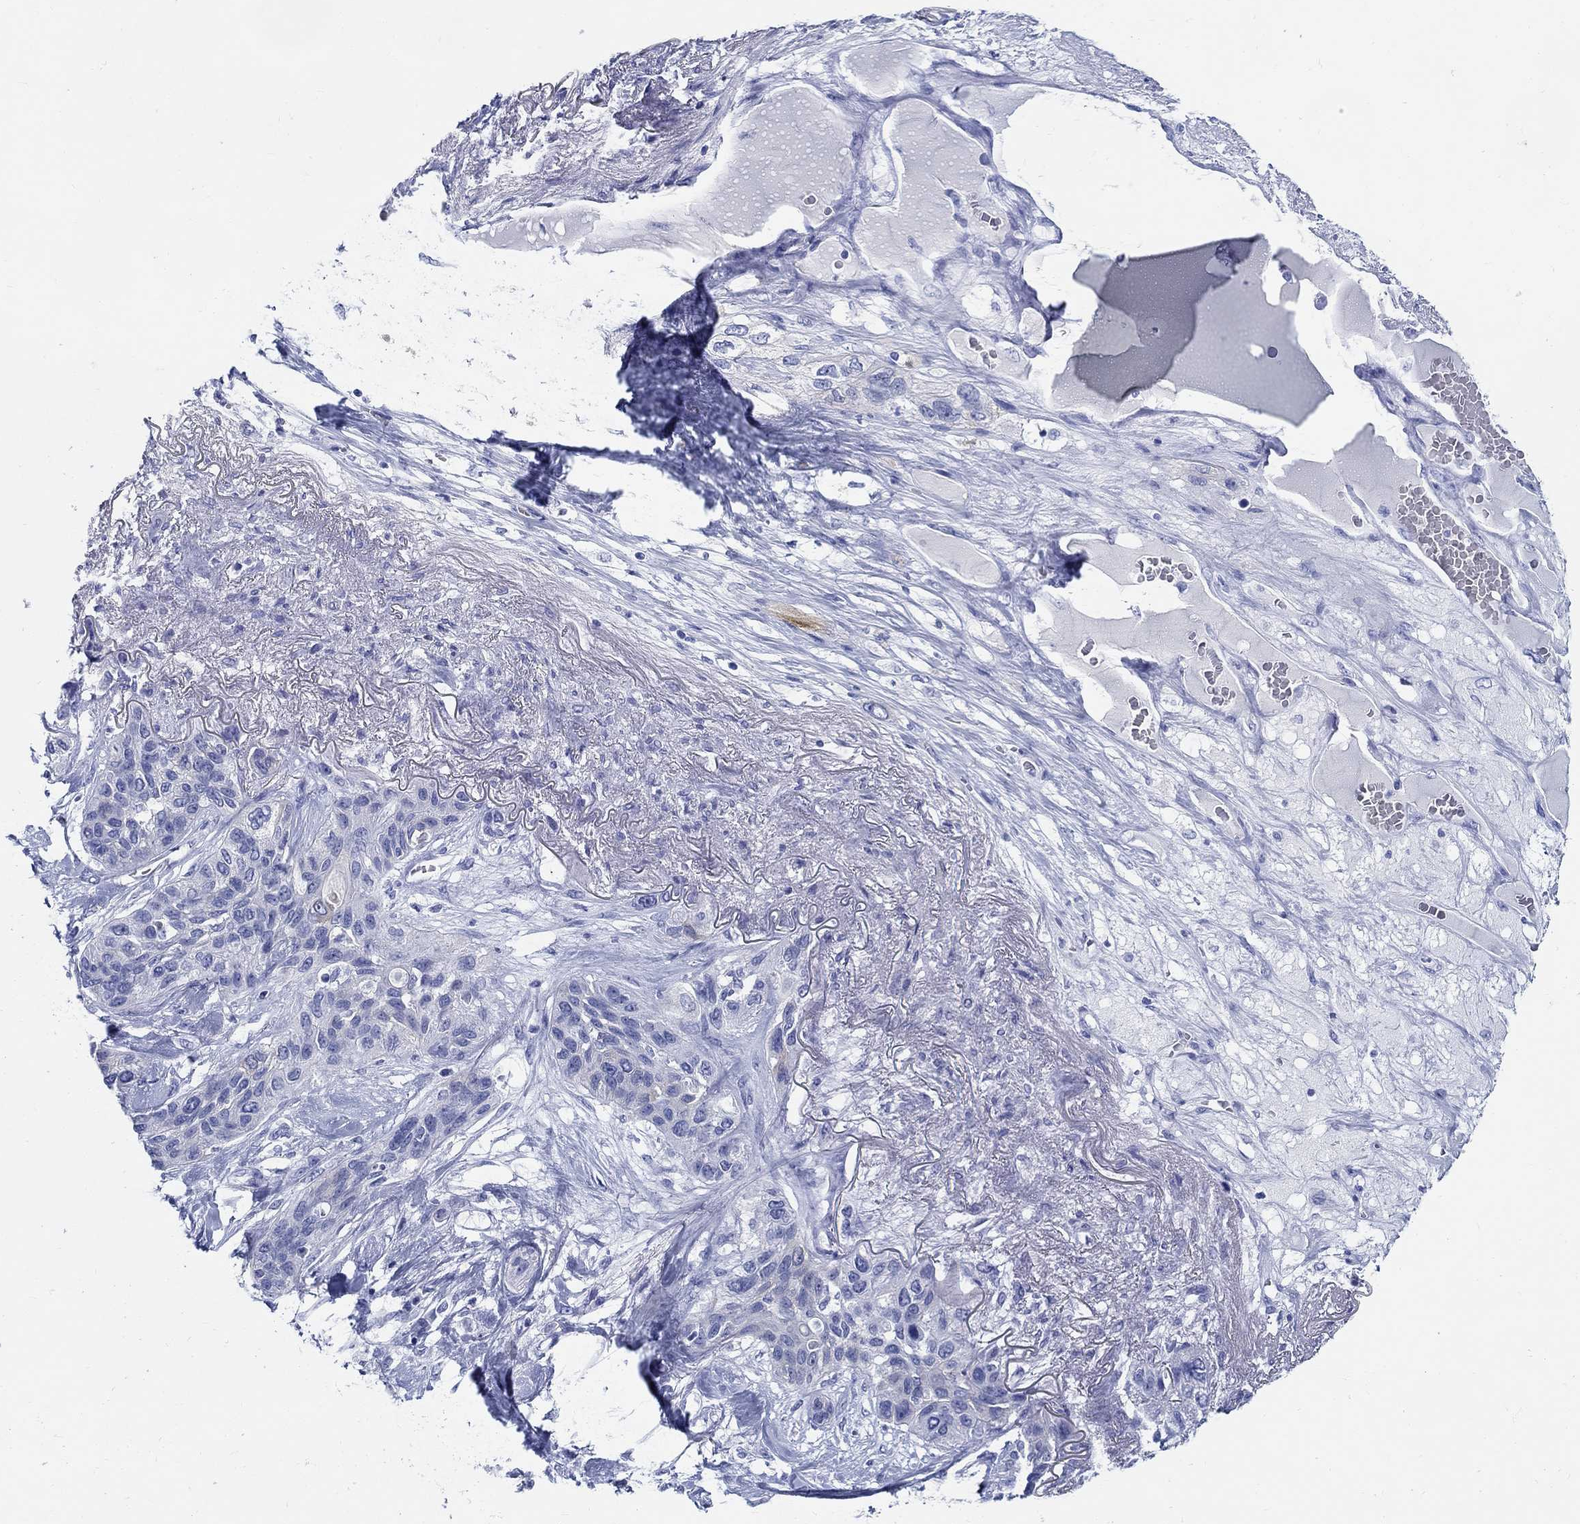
{"staining": {"intensity": "negative", "quantity": "none", "location": "none"}, "tissue": "lung cancer", "cell_type": "Tumor cells", "image_type": "cancer", "snomed": [{"axis": "morphology", "description": "Squamous cell carcinoma, NOS"}, {"axis": "topography", "description": "Lung"}], "caption": "Image shows no protein positivity in tumor cells of squamous cell carcinoma (lung) tissue.", "gene": "FBXO2", "patient": {"sex": "female", "age": 70}}